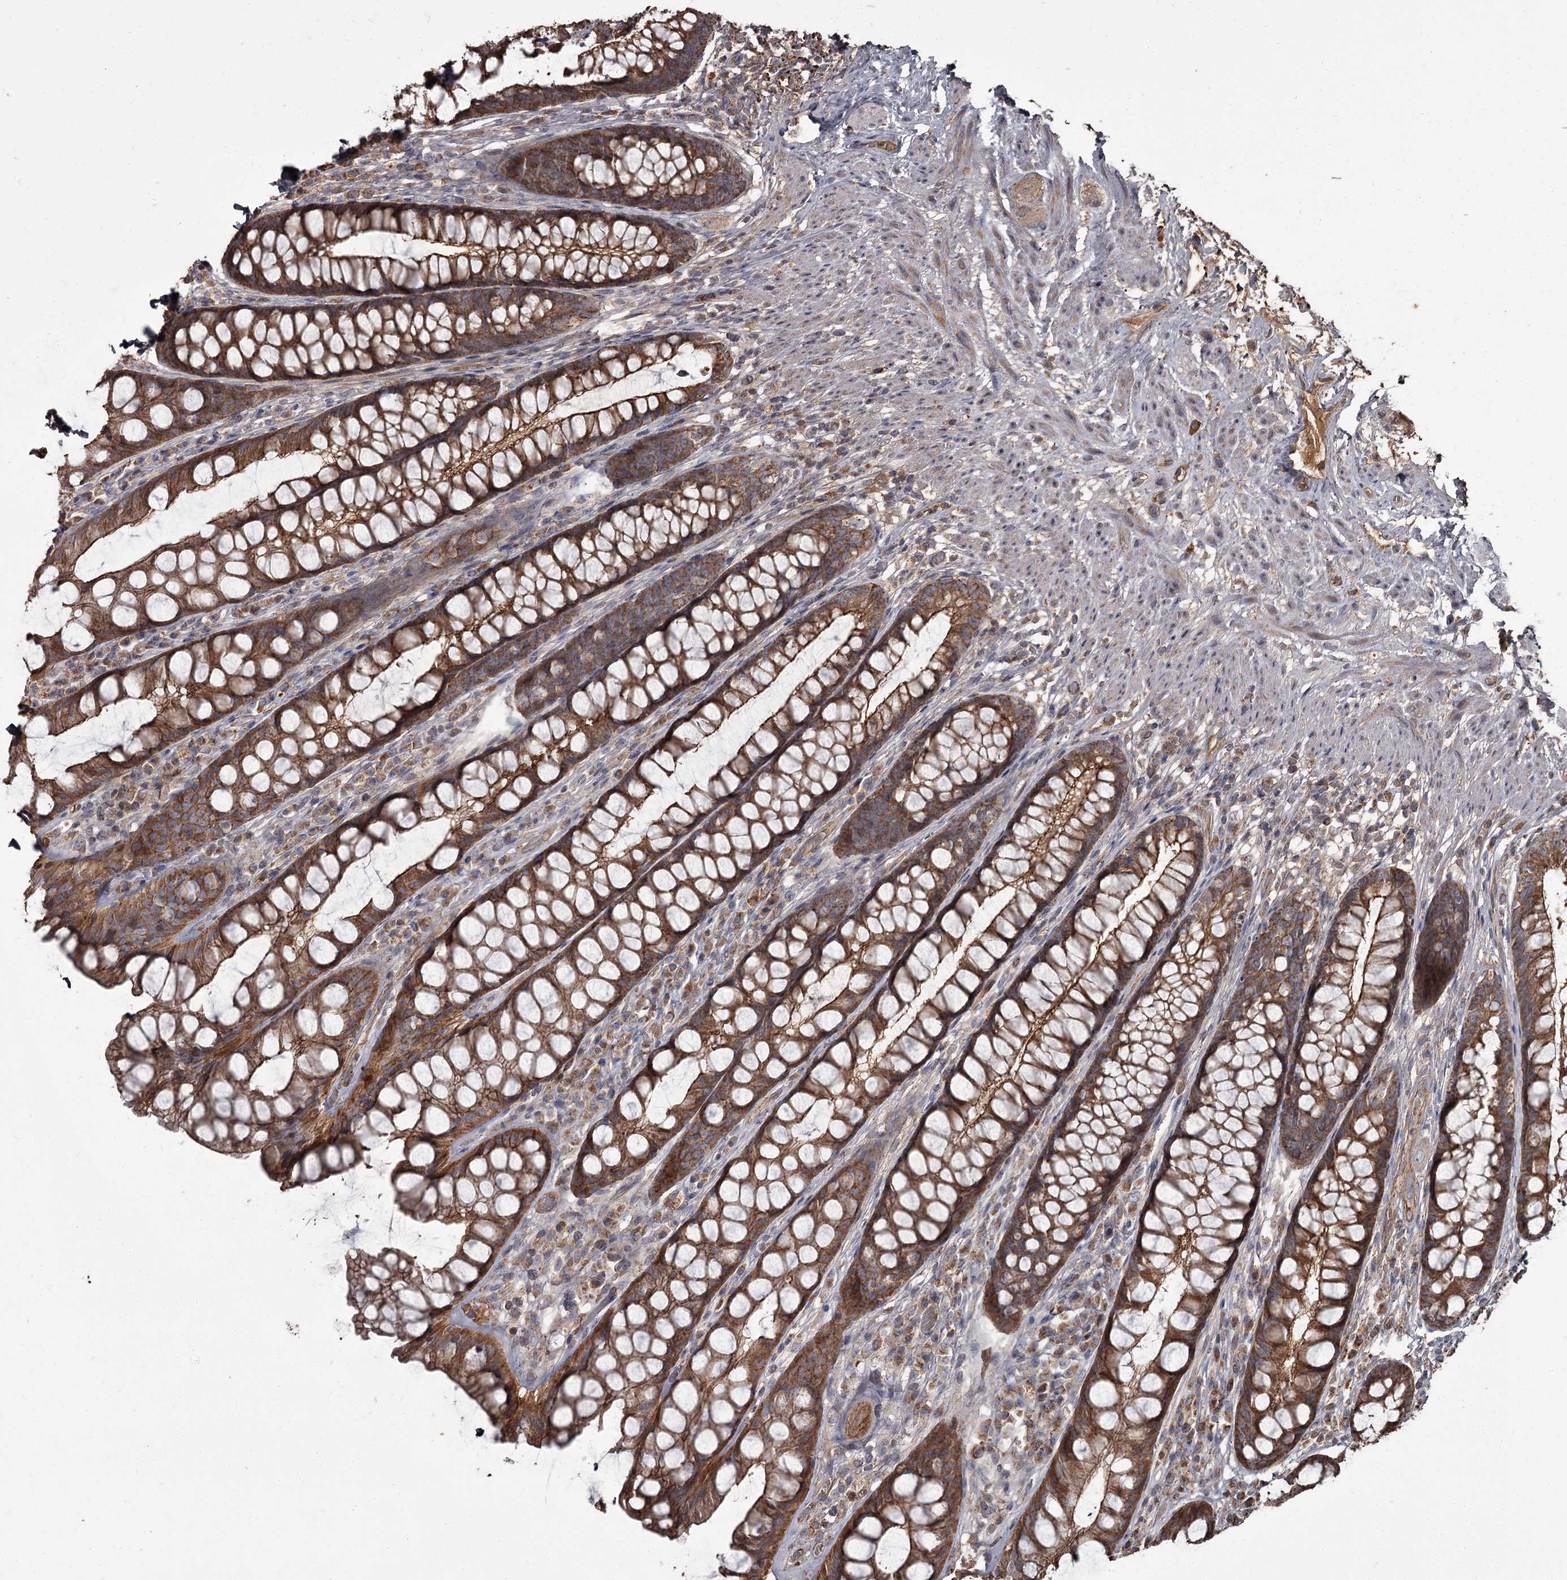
{"staining": {"intensity": "strong", "quantity": ">75%", "location": "cytoplasmic/membranous"}, "tissue": "rectum", "cell_type": "Glandular cells", "image_type": "normal", "snomed": [{"axis": "morphology", "description": "Normal tissue, NOS"}, {"axis": "topography", "description": "Rectum"}], "caption": "Immunohistochemical staining of benign rectum reveals high levels of strong cytoplasmic/membranous expression in about >75% of glandular cells. (IHC, brightfield microscopy, high magnification).", "gene": "THAP9", "patient": {"sex": "male", "age": 74}}